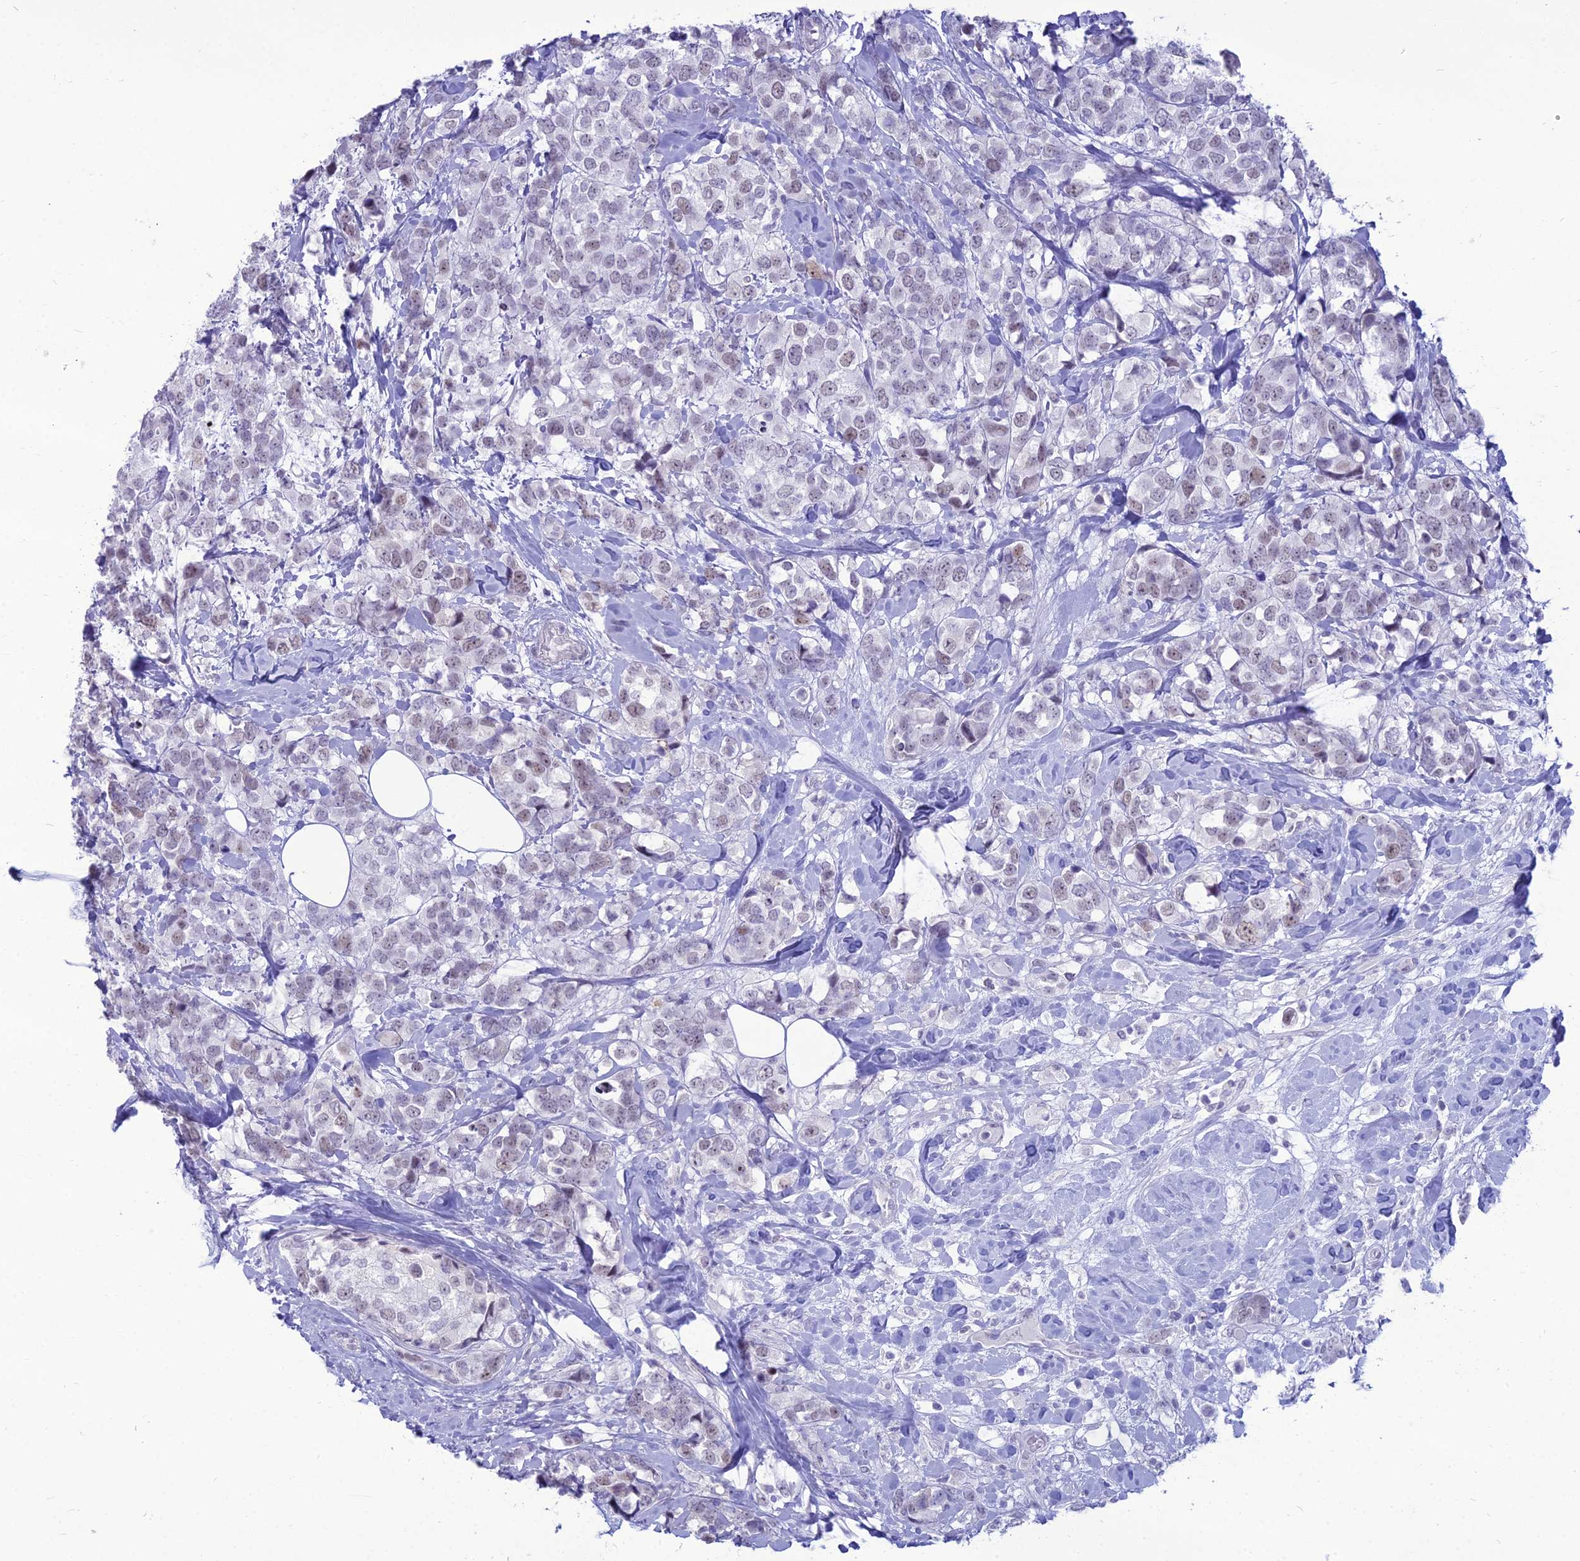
{"staining": {"intensity": "moderate", "quantity": "25%-75%", "location": "nuclear"}, "tissue": "breast cancer", "cell_type": "Tumor cells", "image_type": "cancer", "snomed": [{"axis": "morphology", "description": "Lobular carcinoma"}, {"axis": "topography", "description": "Breast"}], "caption": "A high-resolution image shows immunohistochemistry (IHC) staining of breast cancer (lobular carcinoma), which displays moderate nuclear expression in about 25%-75% of tumor cells.", "gene": "DHX40", "patient": {"sex": "female", "age": 59}}